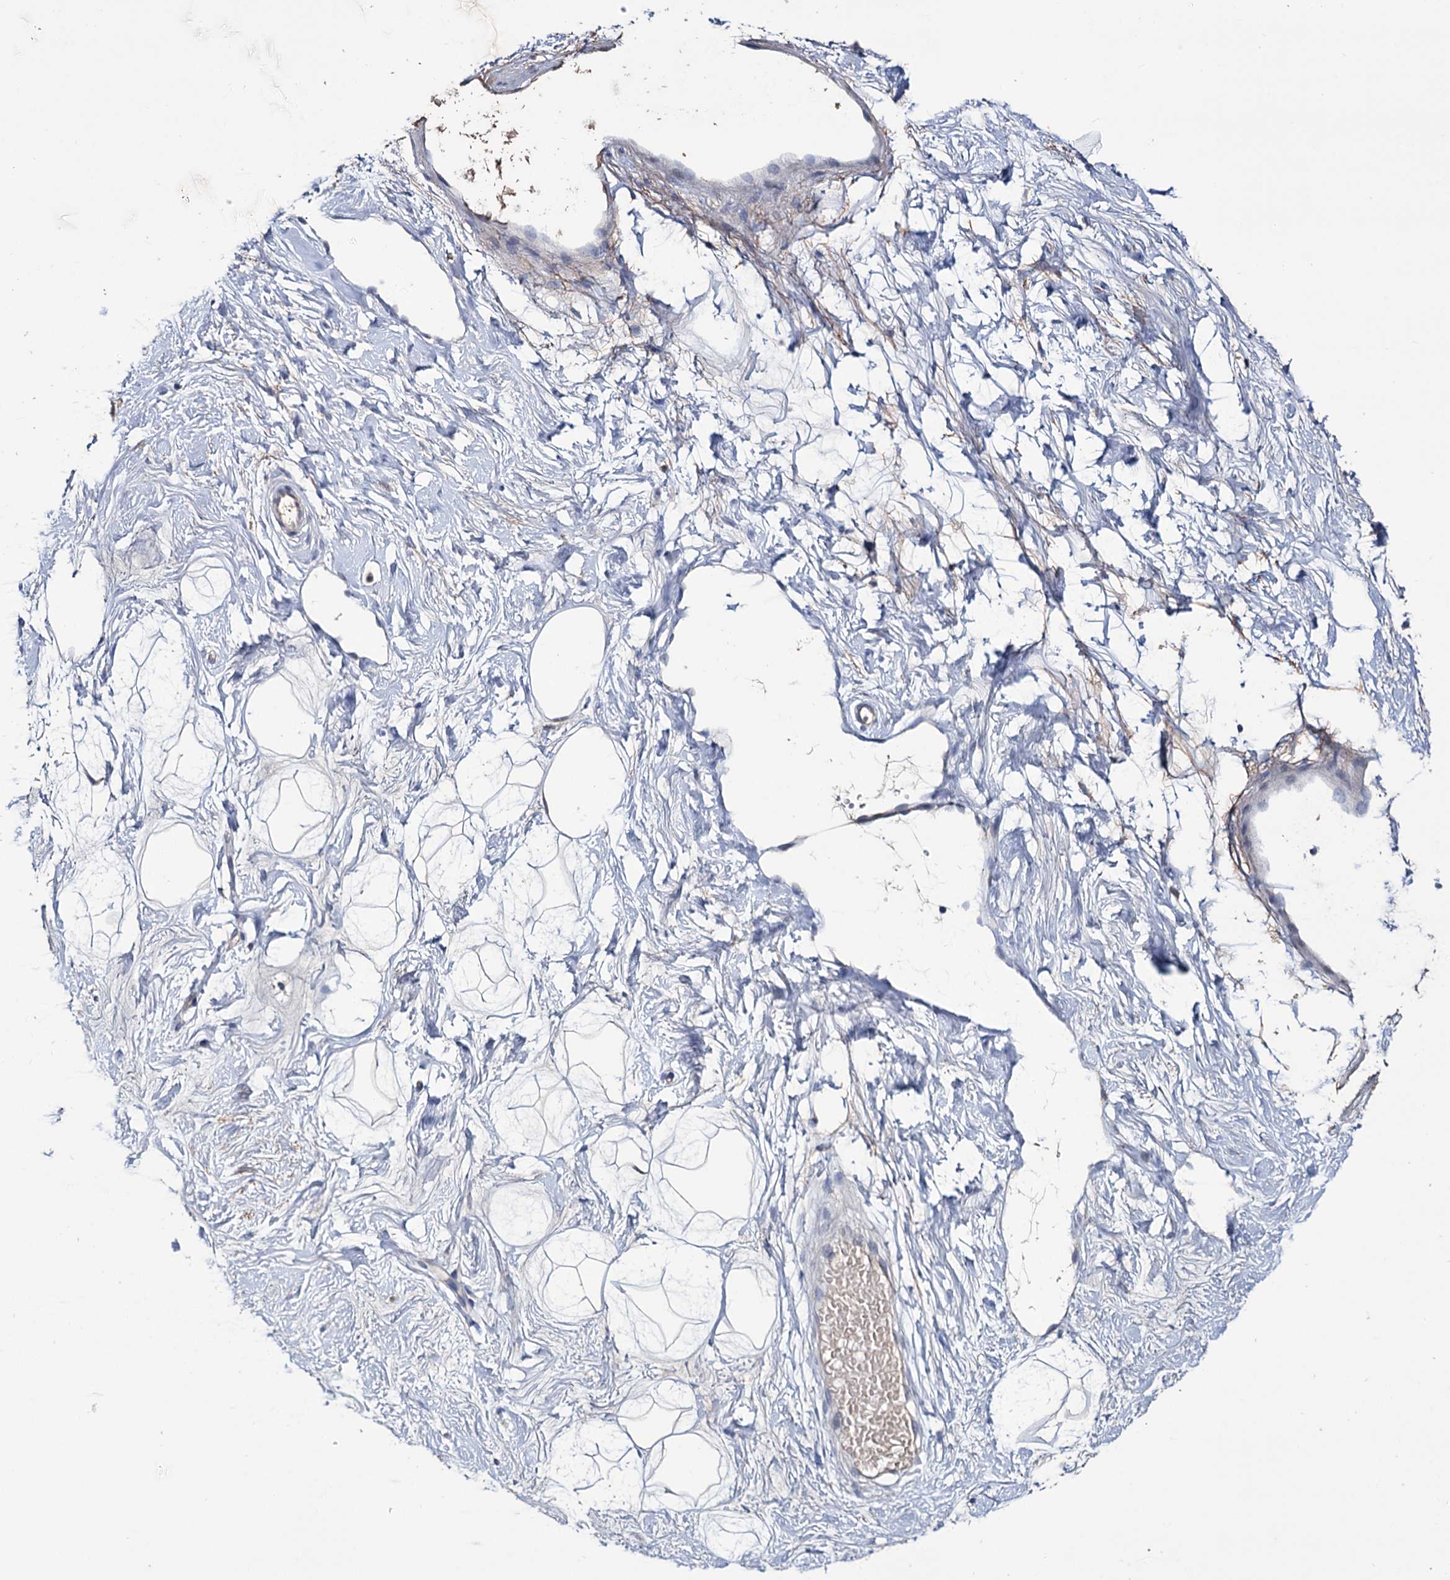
{"staining": {"intensity": "negative", "quantity": "none", "location": "none"}, "tissue": "breast", "cell_type": "Adipocytes", "image_type": "normal", "snomed": [{"axis": "morphology", "description": "Normal tissue, NOS"}, {"axis": "morphology", "description": "Adenoma, NOS"}, {"axis": "topography", "description": "Breast"}], "caption": "The histopathology image exhibits no significant expression in adipocytes of breast.", "gene": "EPB41L5", "patient": {"sex": "female", "age": 23}}